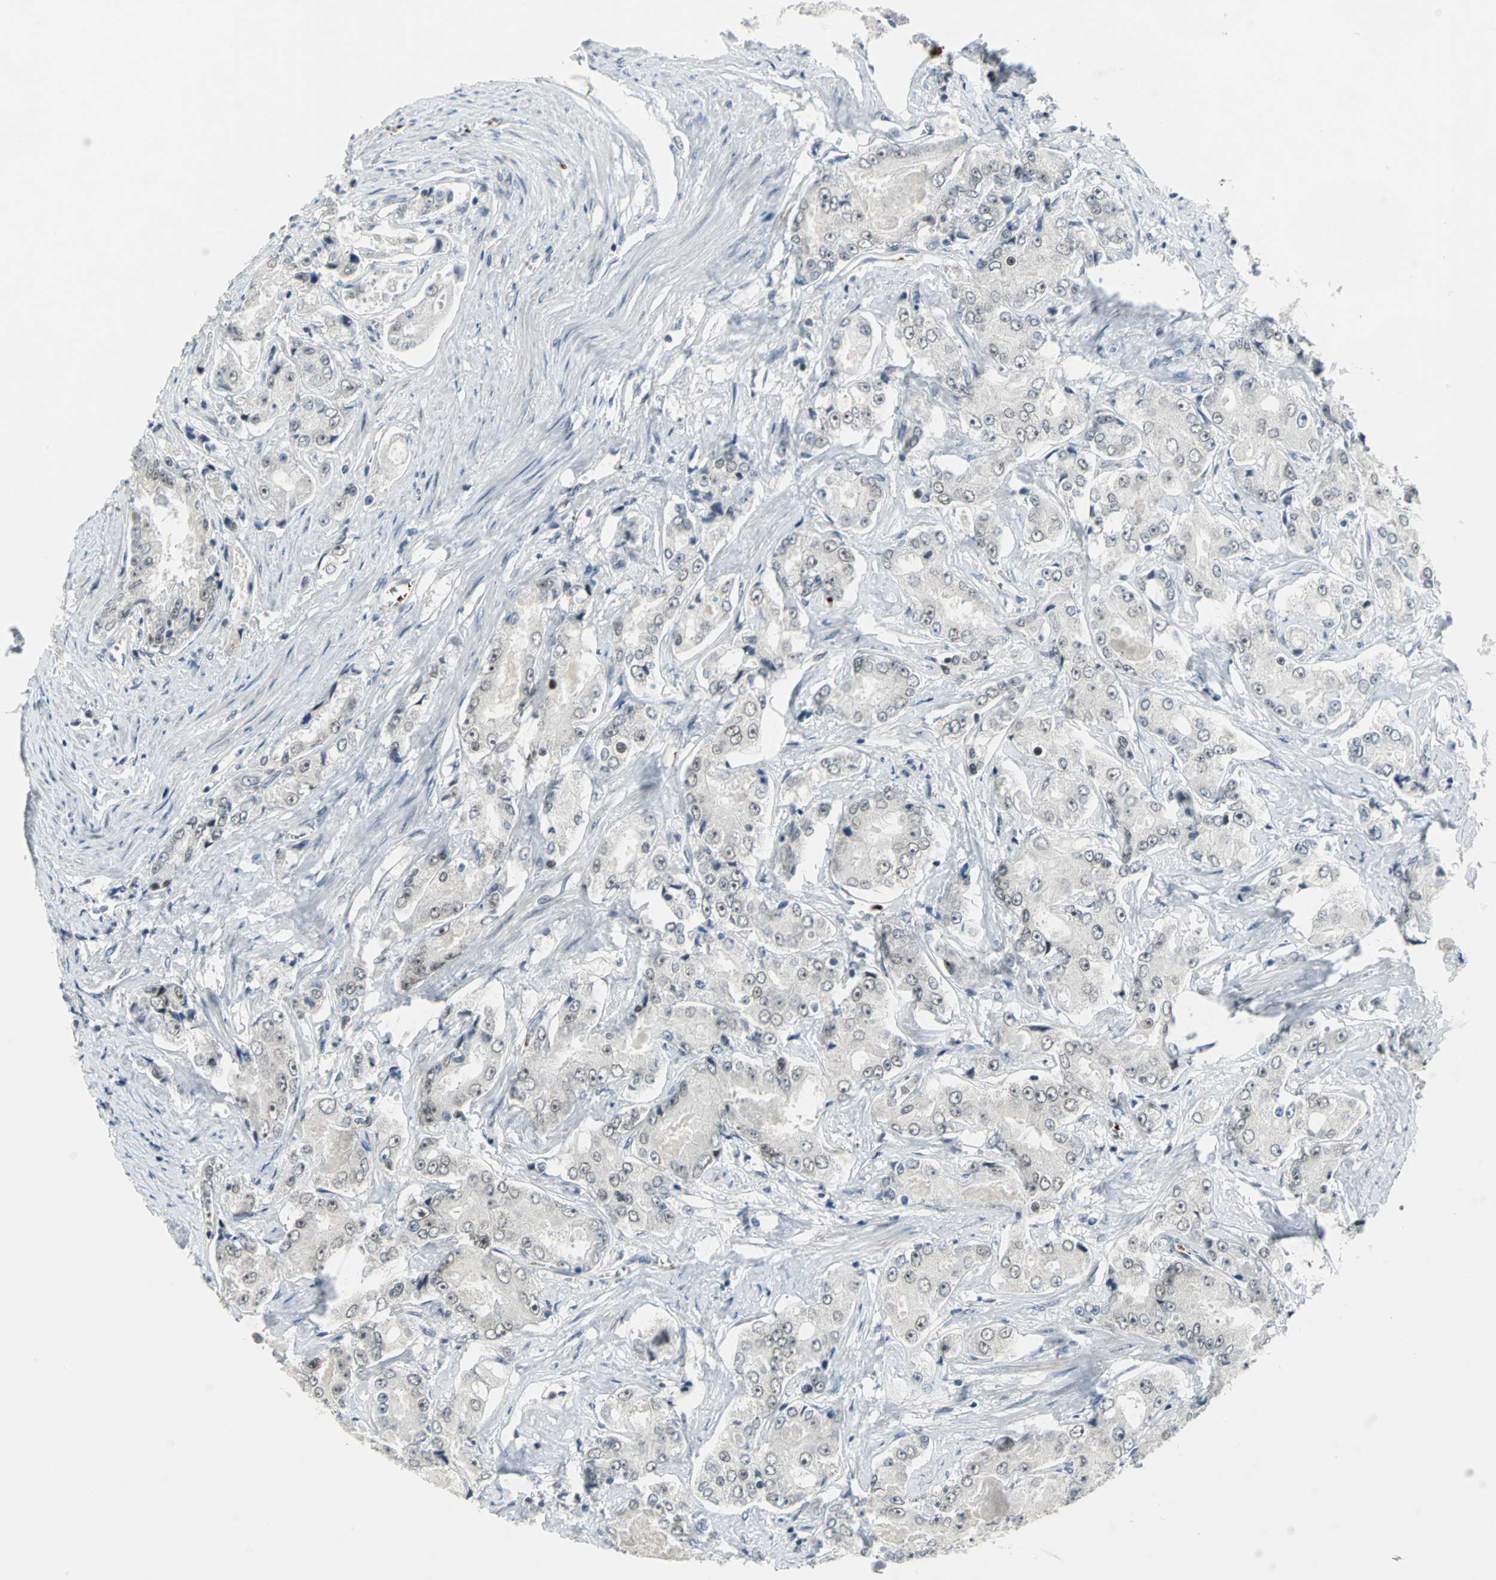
{"staining": {"intensity": "weak", "quantity": "25%-75%", "location": "nuclear"}, "tissue": "prostate cancer", "cell_type": "Tumor cells", "image_type": "cancer", "snomed": [{"axis": "morphology", "description": "Adenocarcinoma, High grade"}, {"axis": "topography", "description": "Prostate"}], "caption": "DAB immunohistochemical staining of prostate cancer displays weak nuclear protein staining in about 25%-75% of tumor cells. The protein of interest is shown in brown color, while the nuclei are stained blue.", "gene": "GLI3", "patient": {"sex": "male", "age": 73}}